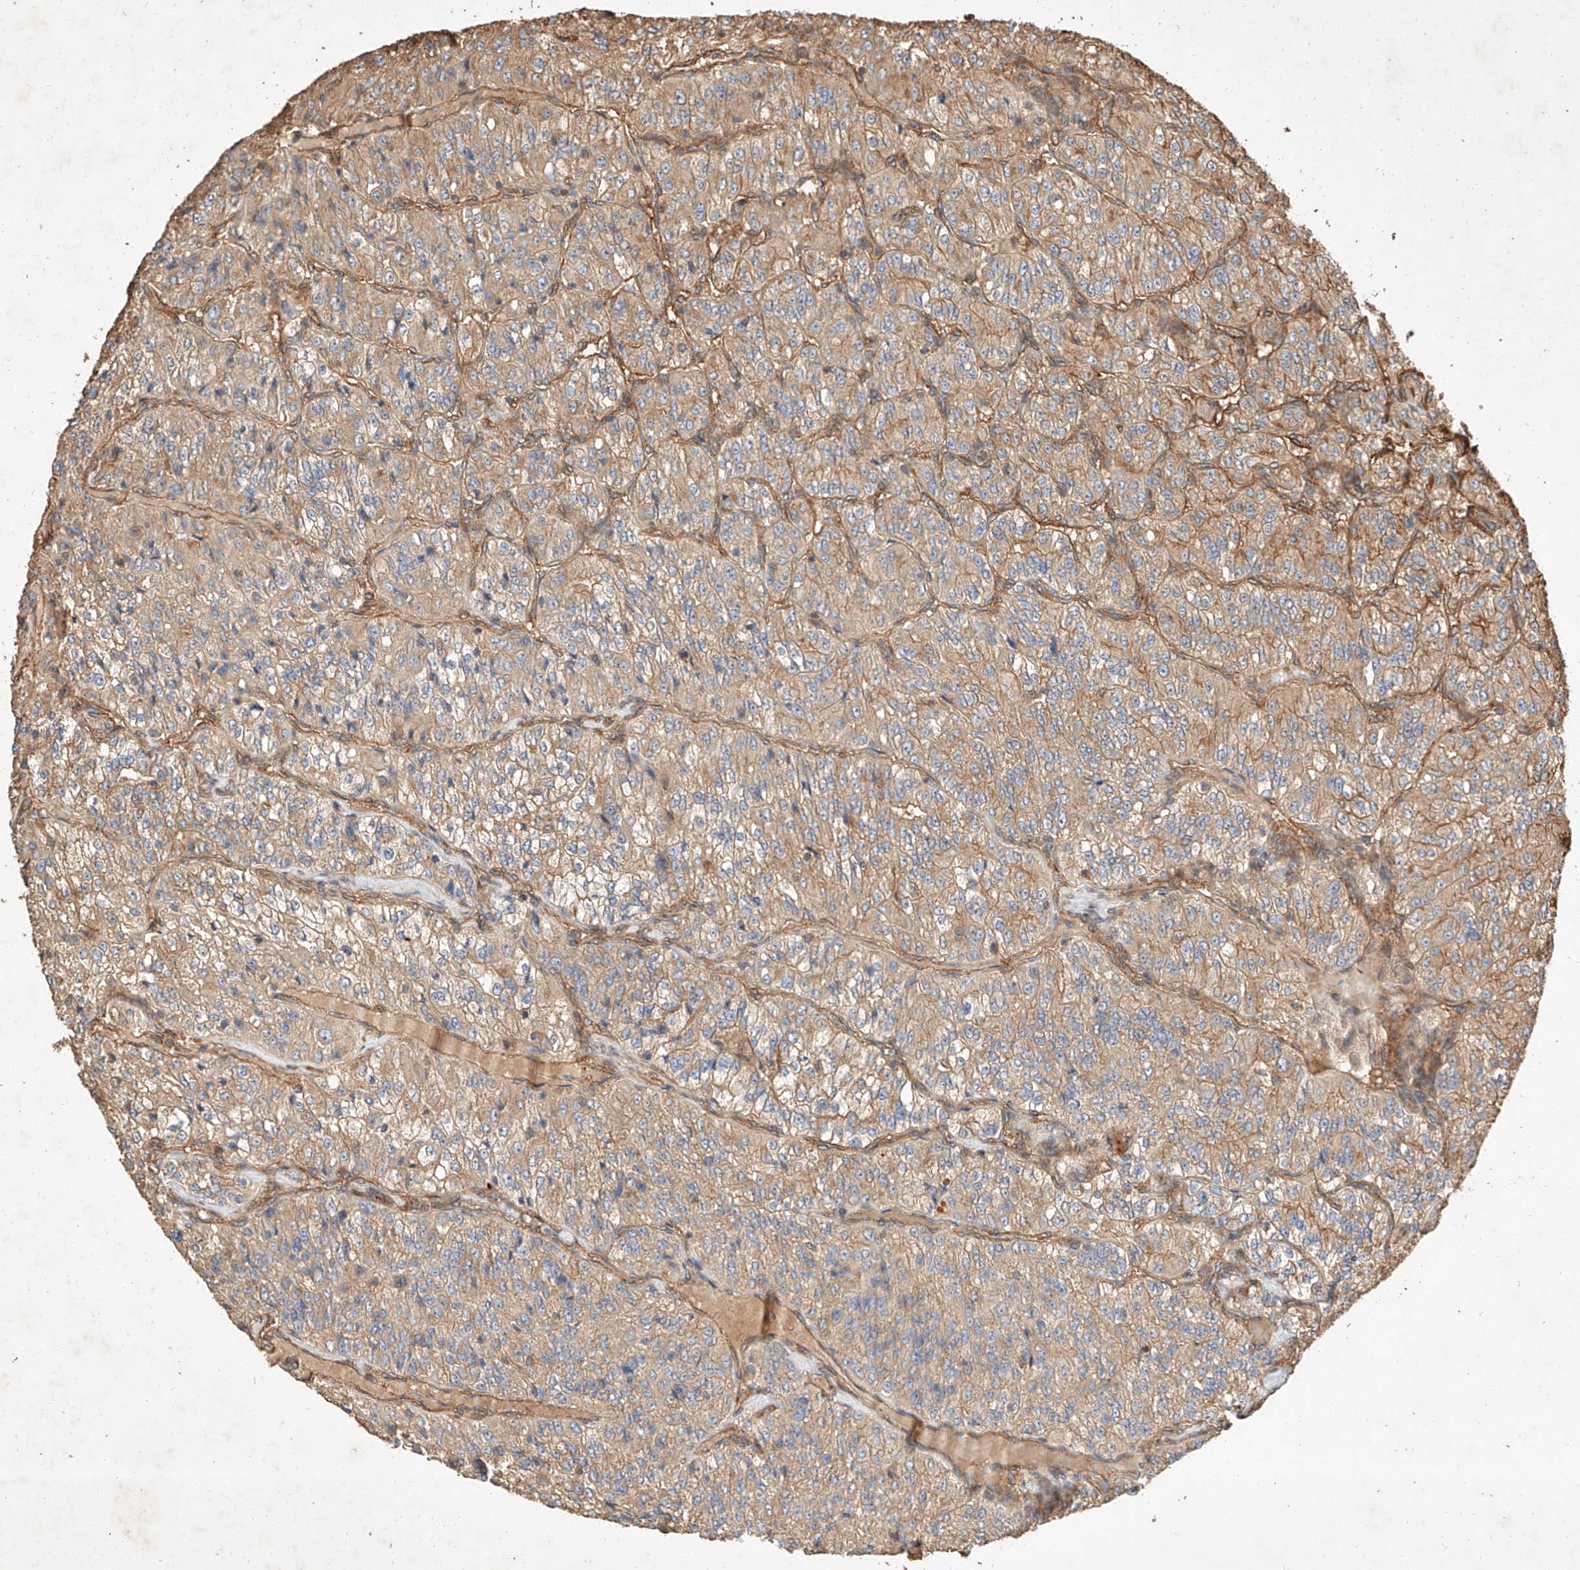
{"staining": {"intensity": "weak", "quantity": ">75%", "location": "cytoplasmic/membranous"}, "tissue": "renal cancer", "cell_type": "Tumor cells", "image_type": "cancer", "snomed": [{"axis": "morphology", "description": "Adenocarcinoma, NOS"}, {"axis": "topography", "description": "Kidney"}], "caption": "A brown stain shows weak cytoplasmic/membranous staining of a protein in renal adenocarcinoma tumor cells.", "gene": "GHDC", "patient": {"sex": "female", "age": 63}}